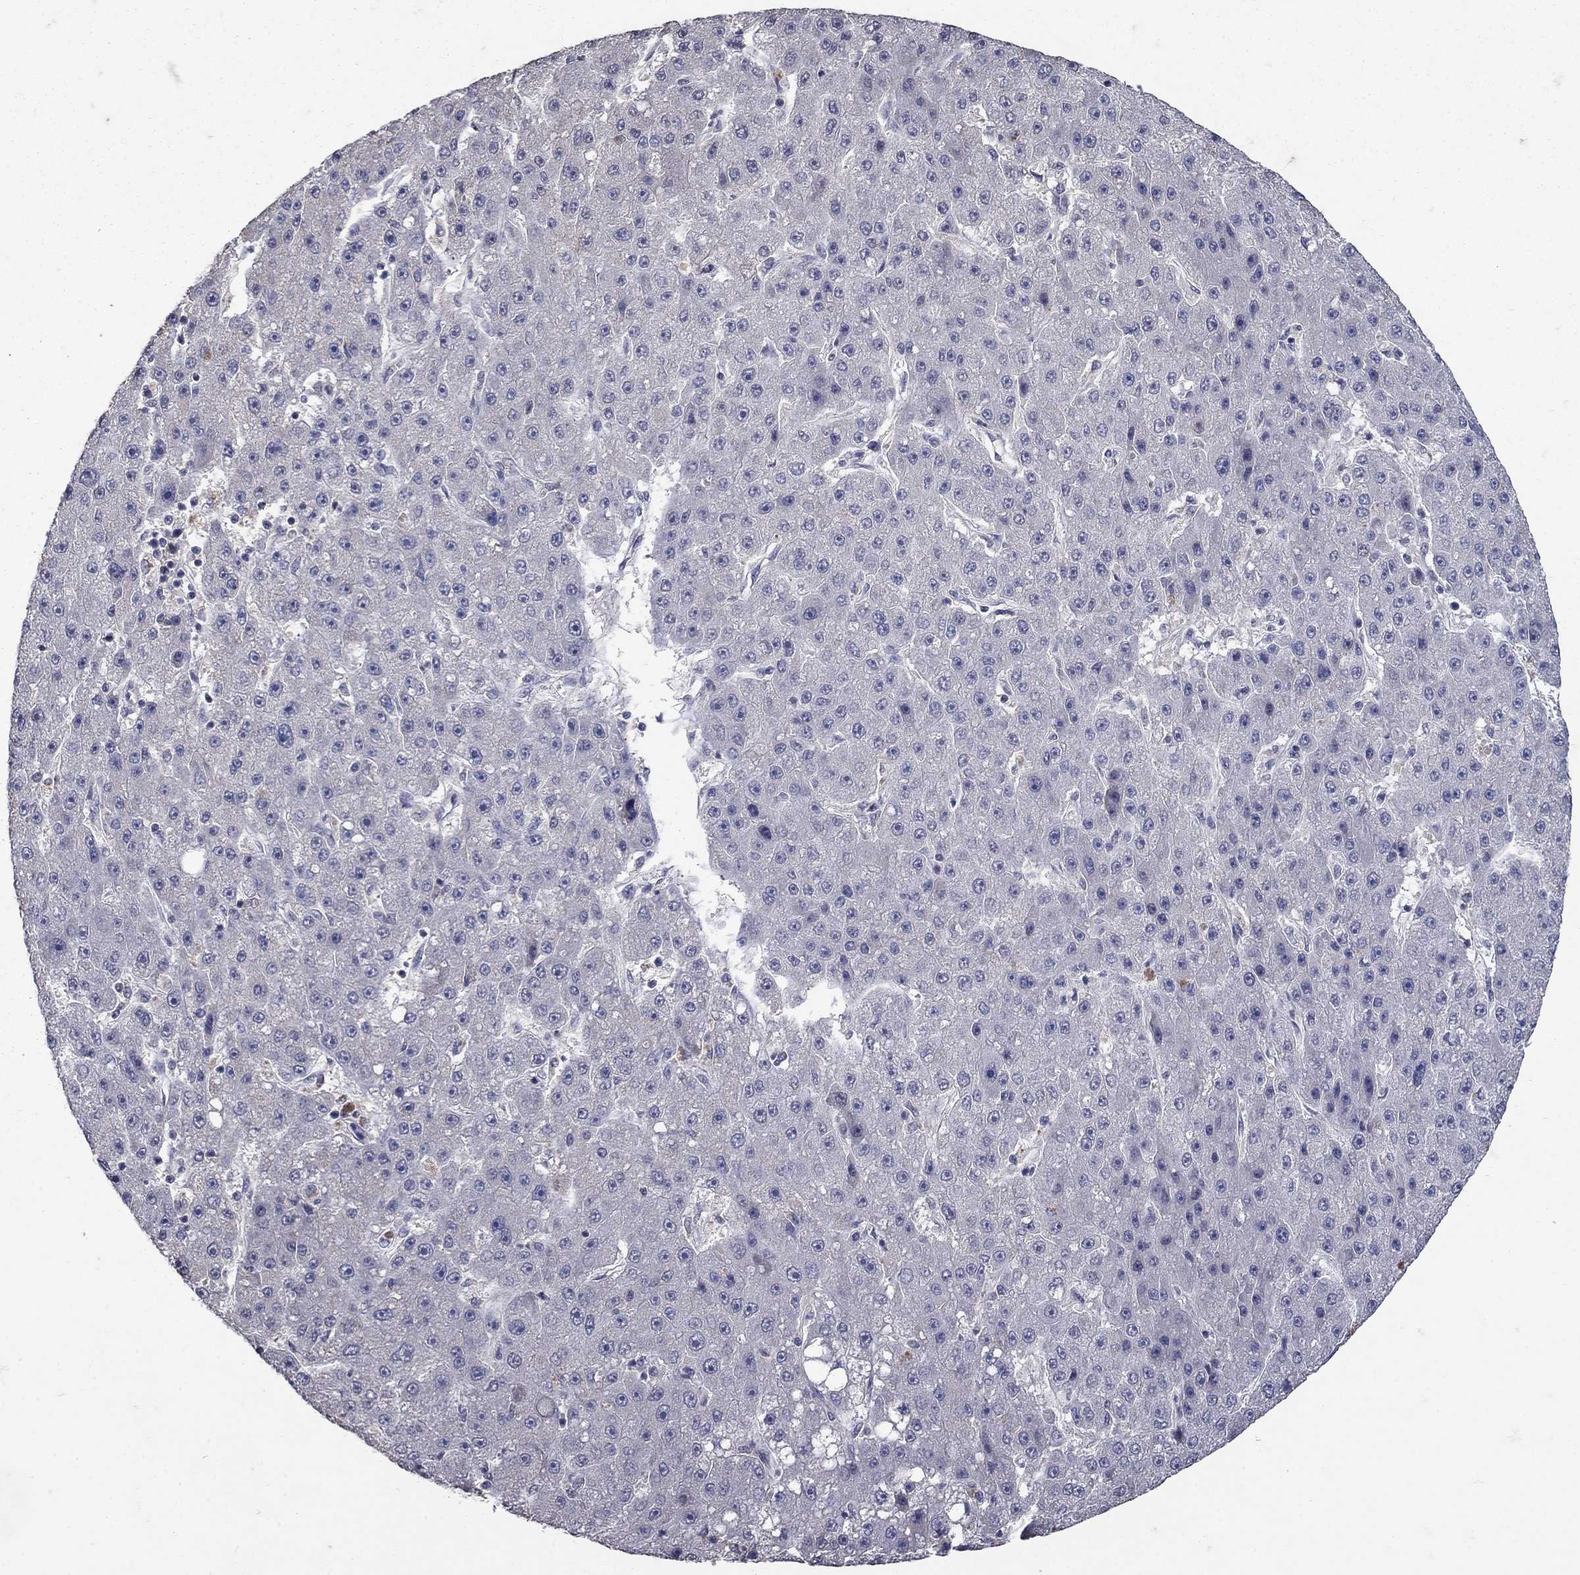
{"staining": {"intensity": "negative", "quantity": "none", "location": "none"}, "tissue": "liver cancer", "cell_type": "Tumor cells", "image_type": "cancer", "snomed": [{"axis": "morphology", "description": "Carcinoma, Hepatocellular, NOS"}, {"axis": "topography", "description": "Liver"}], "caption": "A micrograph of human liver hepatocellular carcinoma is negative for staining in tumor cells.", "gene": "NPC2", "patient": {"sex": "male", "age": 67}}